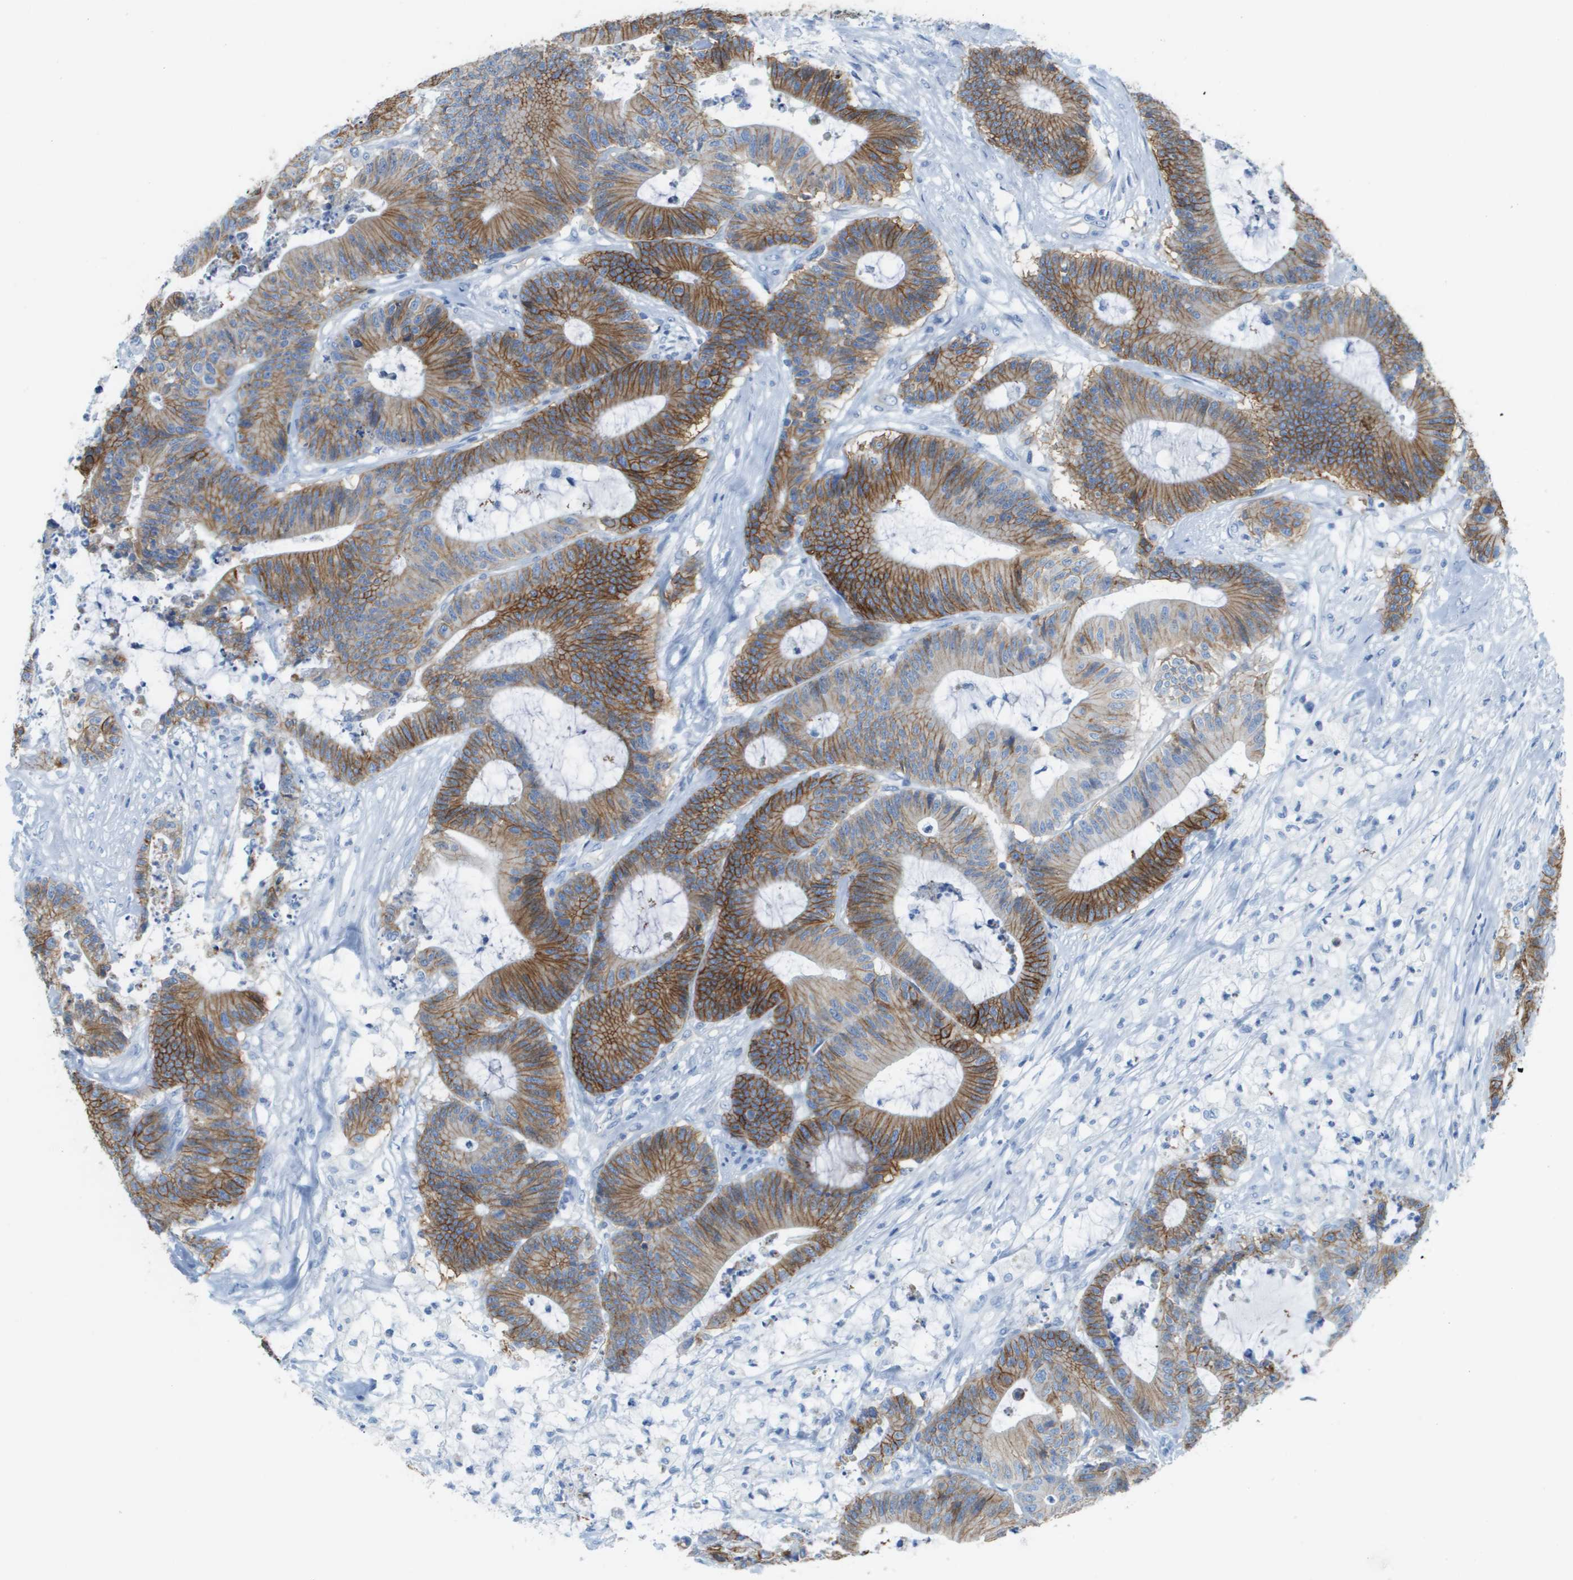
{"staining": {"intensity": "moderate", "quantity": ">75%", "location": "cytoplasmic/membranous"}, "tissue": "colorectal cancer", "cell_type": "Tumor cells", "image_type": "cancer", "snomed": [{"axis": "morphology", "description": "Adenocarcinoma, NOS"}, {"axis": "topography", "description": "Colon"}], "caption": "Protein expression analysis of adenocarcinoma (colorectal) displays moderate cytoplasmic/membranous expression in about >75% of tumor cells.", "gene": "CD46", "patient": {"sex": "female", "age": 84}}